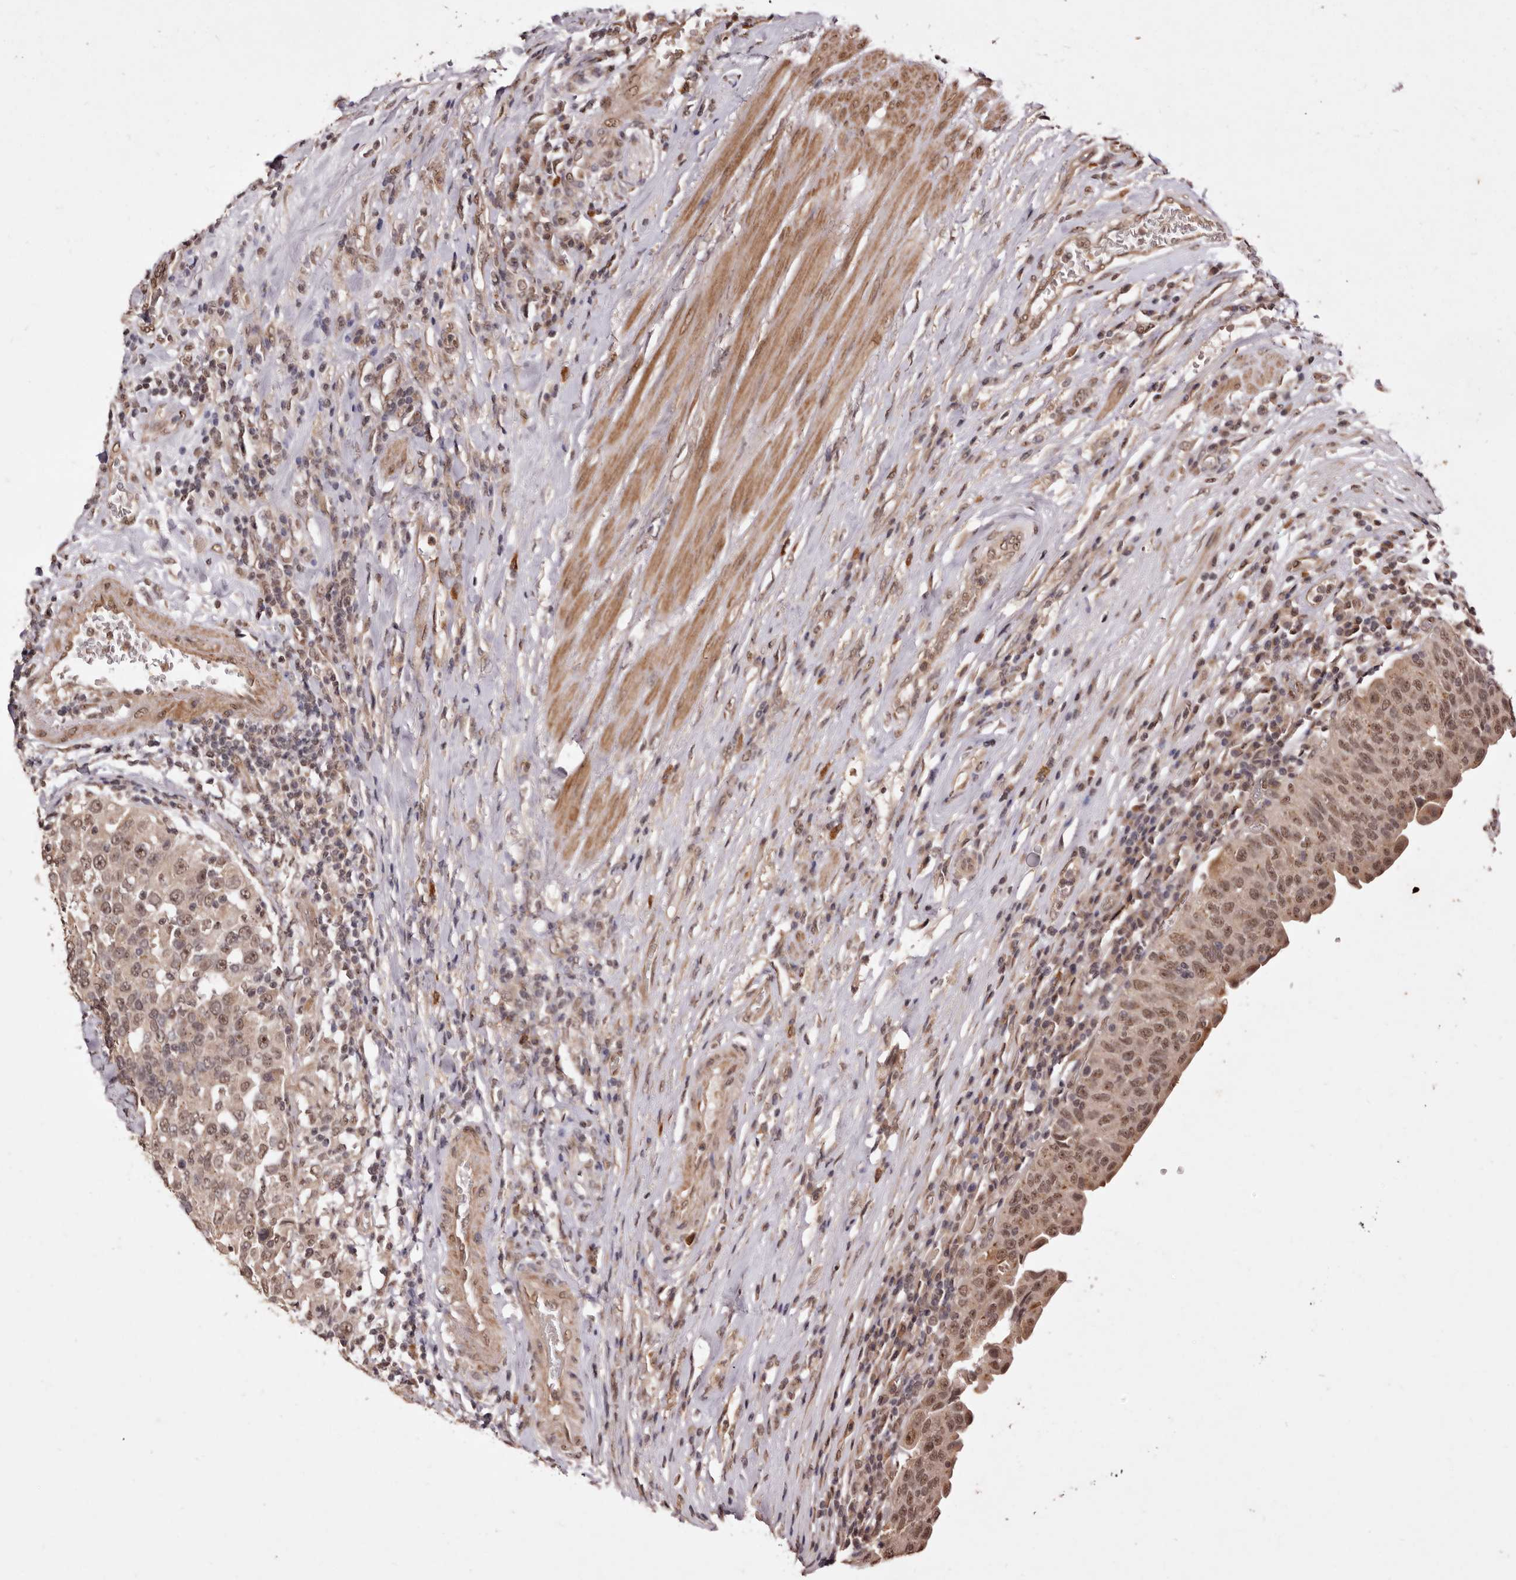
{"staining": {"intensity": "moderate", "quantity": ">75%", "location": "cytoplasmic/membranous,nuclear"}, "tissue": "urothelial cancer", "cell_type": "Tumor cells", "image_type": "cancer", "snomed": [{"axis": "morphology", "description": "Urothelial carcinoma, High grade"}, {"axis": "topography", "description": "Urinary bladder"}], "caption": "A high-resolution photomicrograph shows IHC staining of urothelial cancer, which demonstrates moderate cytoplasmic/membranous and nuclear positivity in about >75% of tumor cells.", "gene": "NOTCH1", "patient": {"sex": "female", "age": 80}}